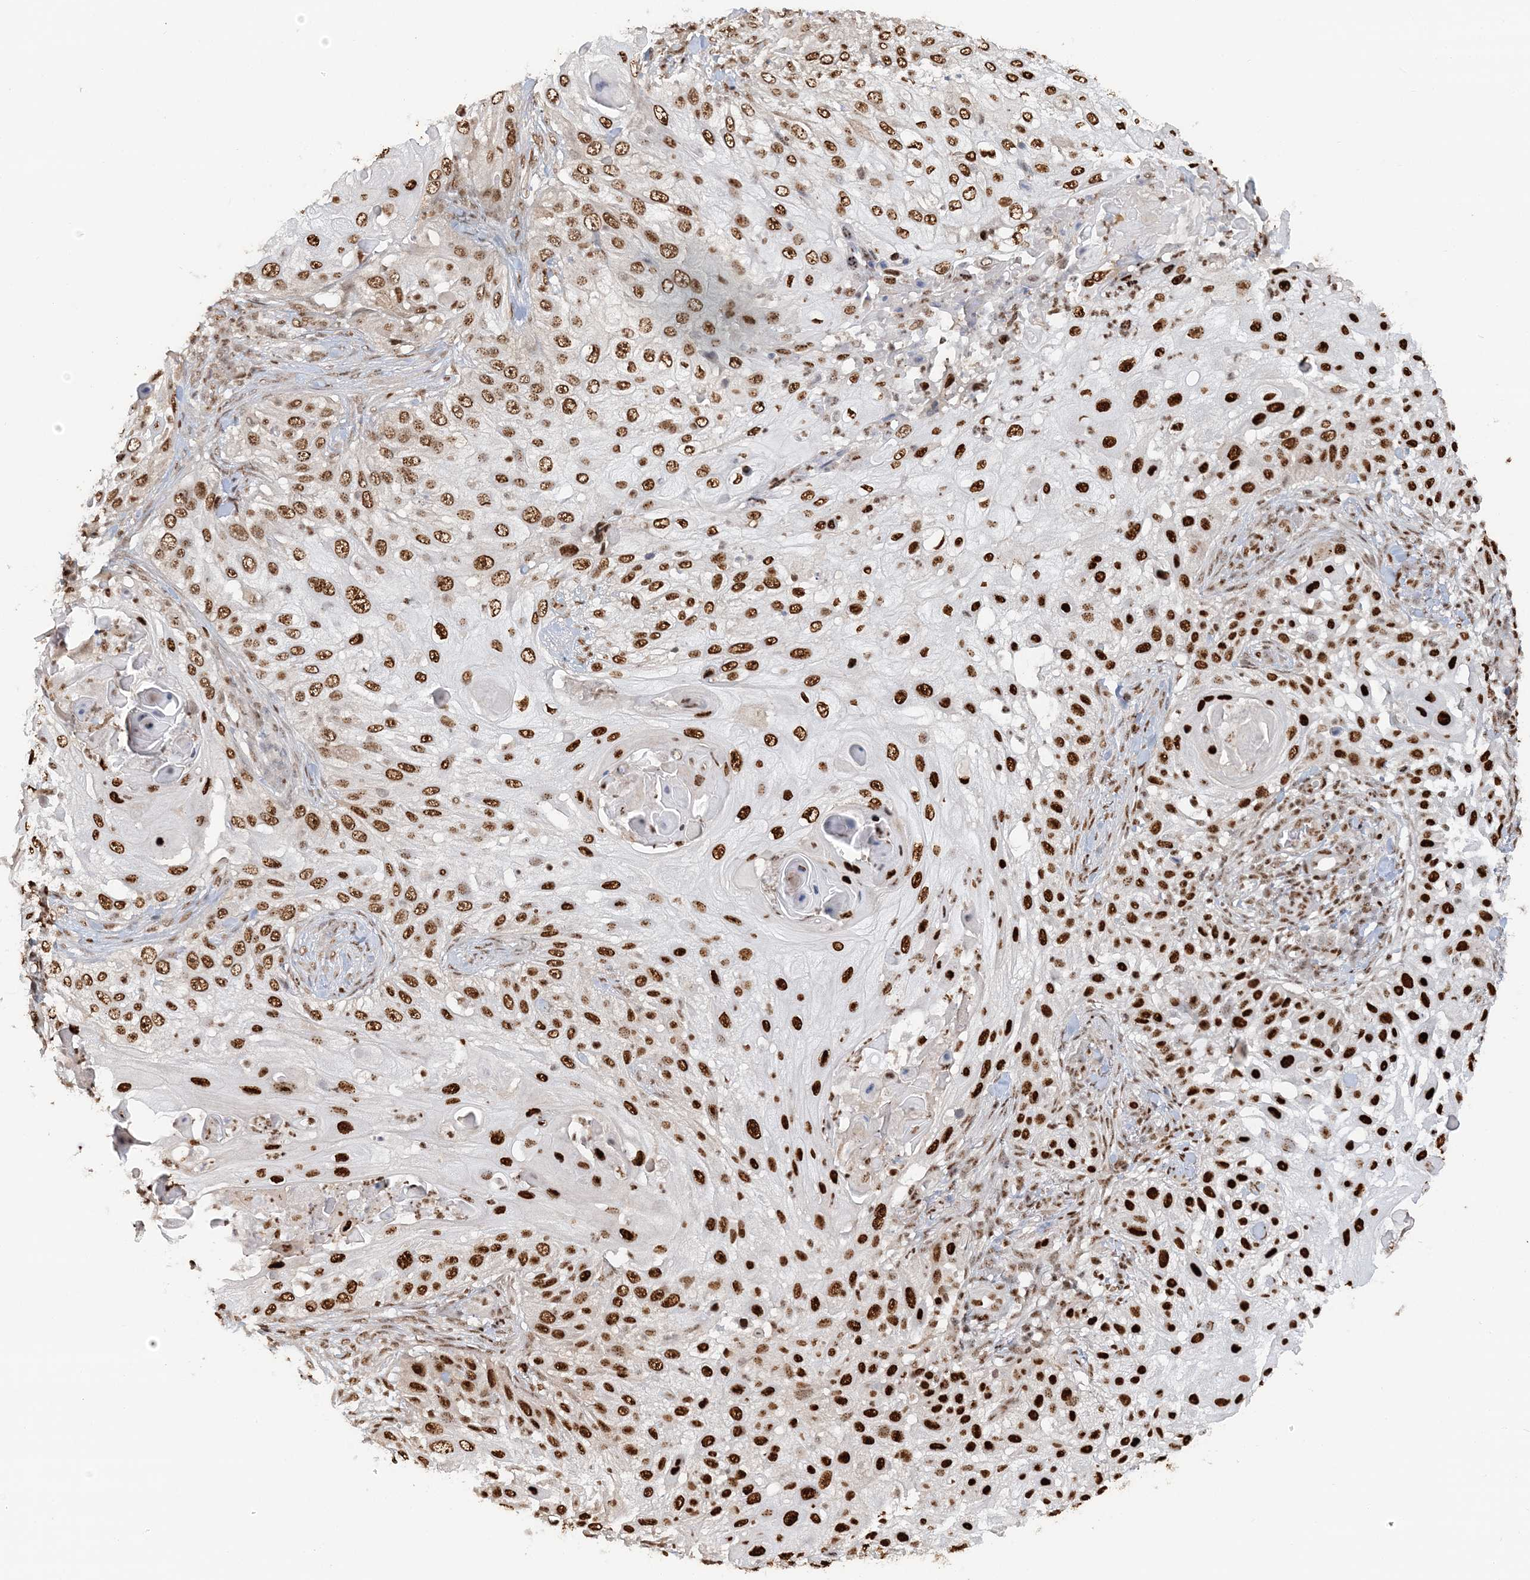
{"staining": {"intensity": "strong", "quantity": ">75%", "location": "nuclear"}, "tissue": "skin cancer", "cell_type": "Tumor cells", "image_type": "cancer", "snomed": [{"axis": "morphology", "description": "Squamous cell carcinoma, NOS"}, {"axis": "topography", "description": "Skin"}], "caption": "The immunohistochemical stain highlights strong nuclear positivity in tumor cells of skin cancer tissue.", "gene": "SUMO2", "patient": {"sex": "female", "age": 44}}